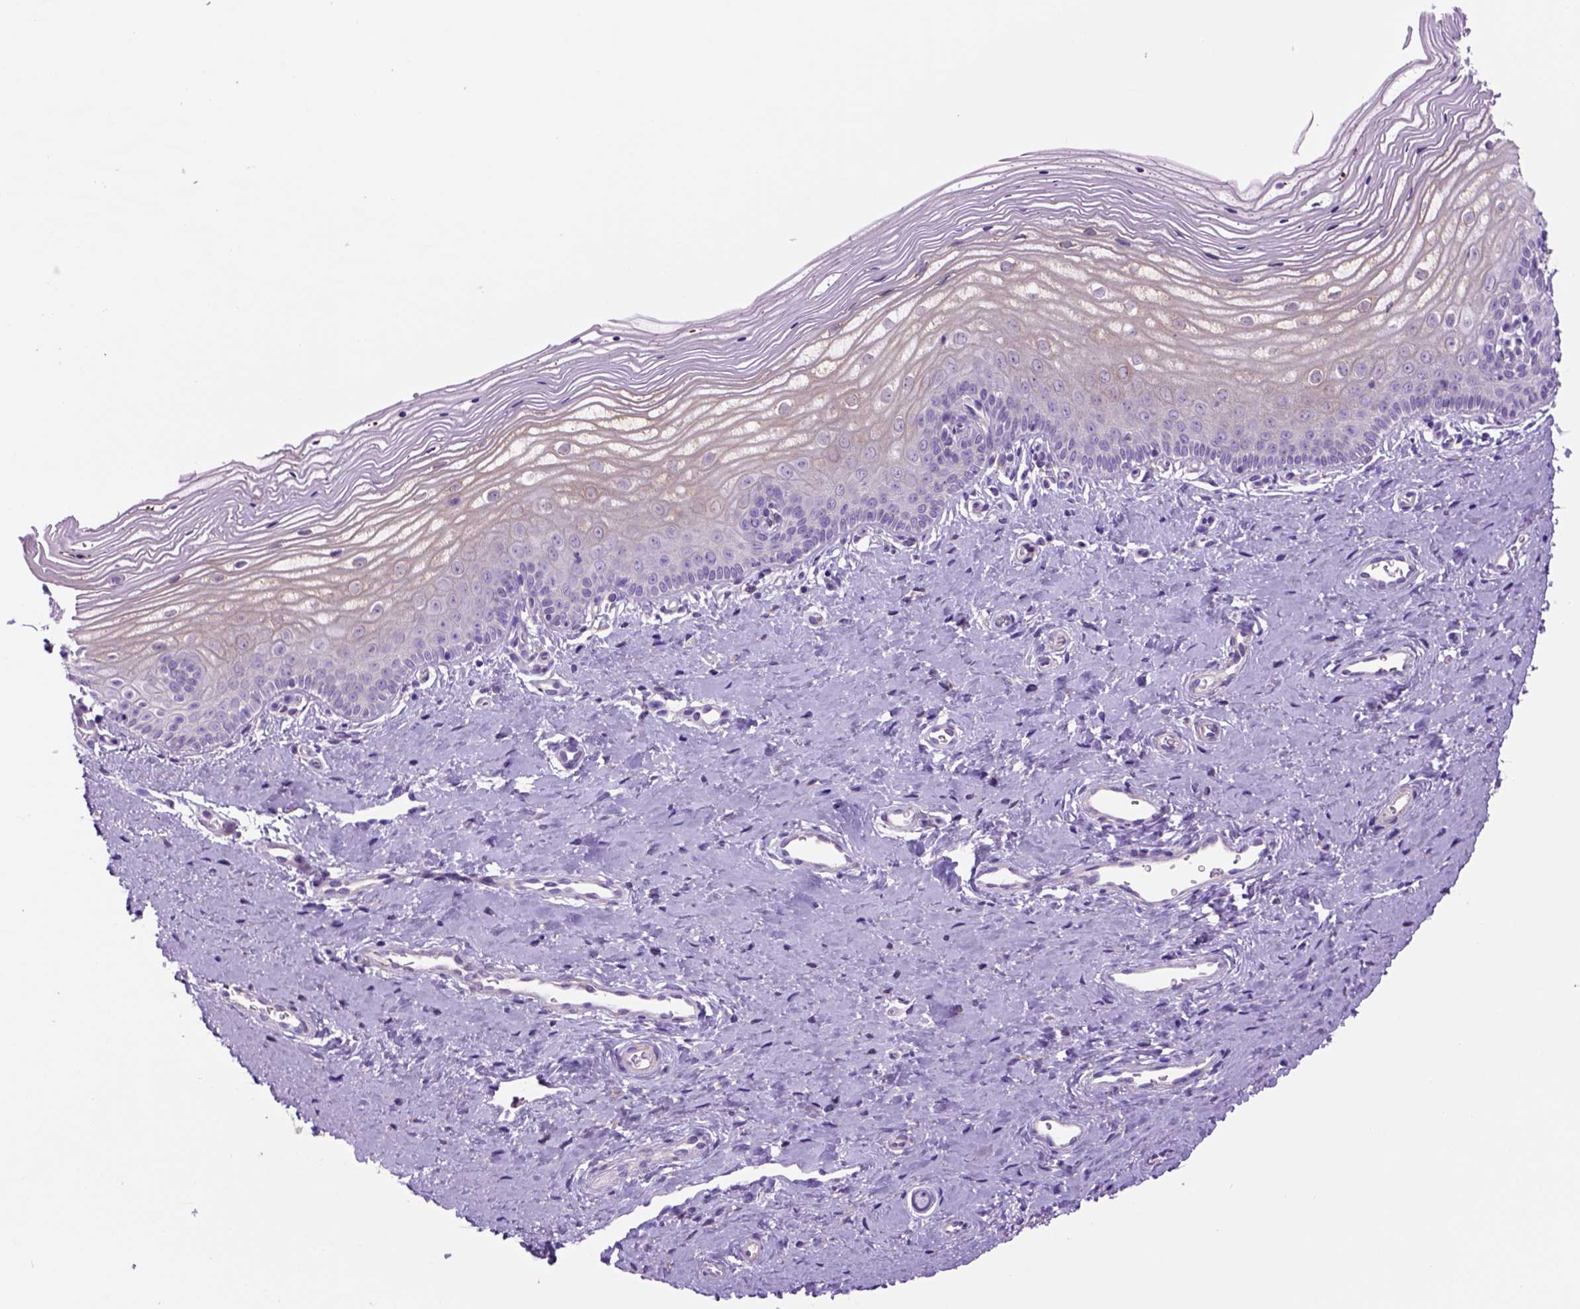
{"staining": {"intensity": "negative", "quantity": "none", "location": "none"}, "tissue": "vagina", "cell_type": "Squamous epithelial cells", "image_type": "normal", "snomed": [{"axis": "morphology", "description": "Normal tissue, NOS"}, {"axis": "topography", "description": "Vagina"}], "caption": "Immunohistochemical staining of unremarkable vagina exhibits no significant positivity in squamous epithelial cells.", "gene": "PIAS3", "patient": {"sex": "female", "age": 39}}